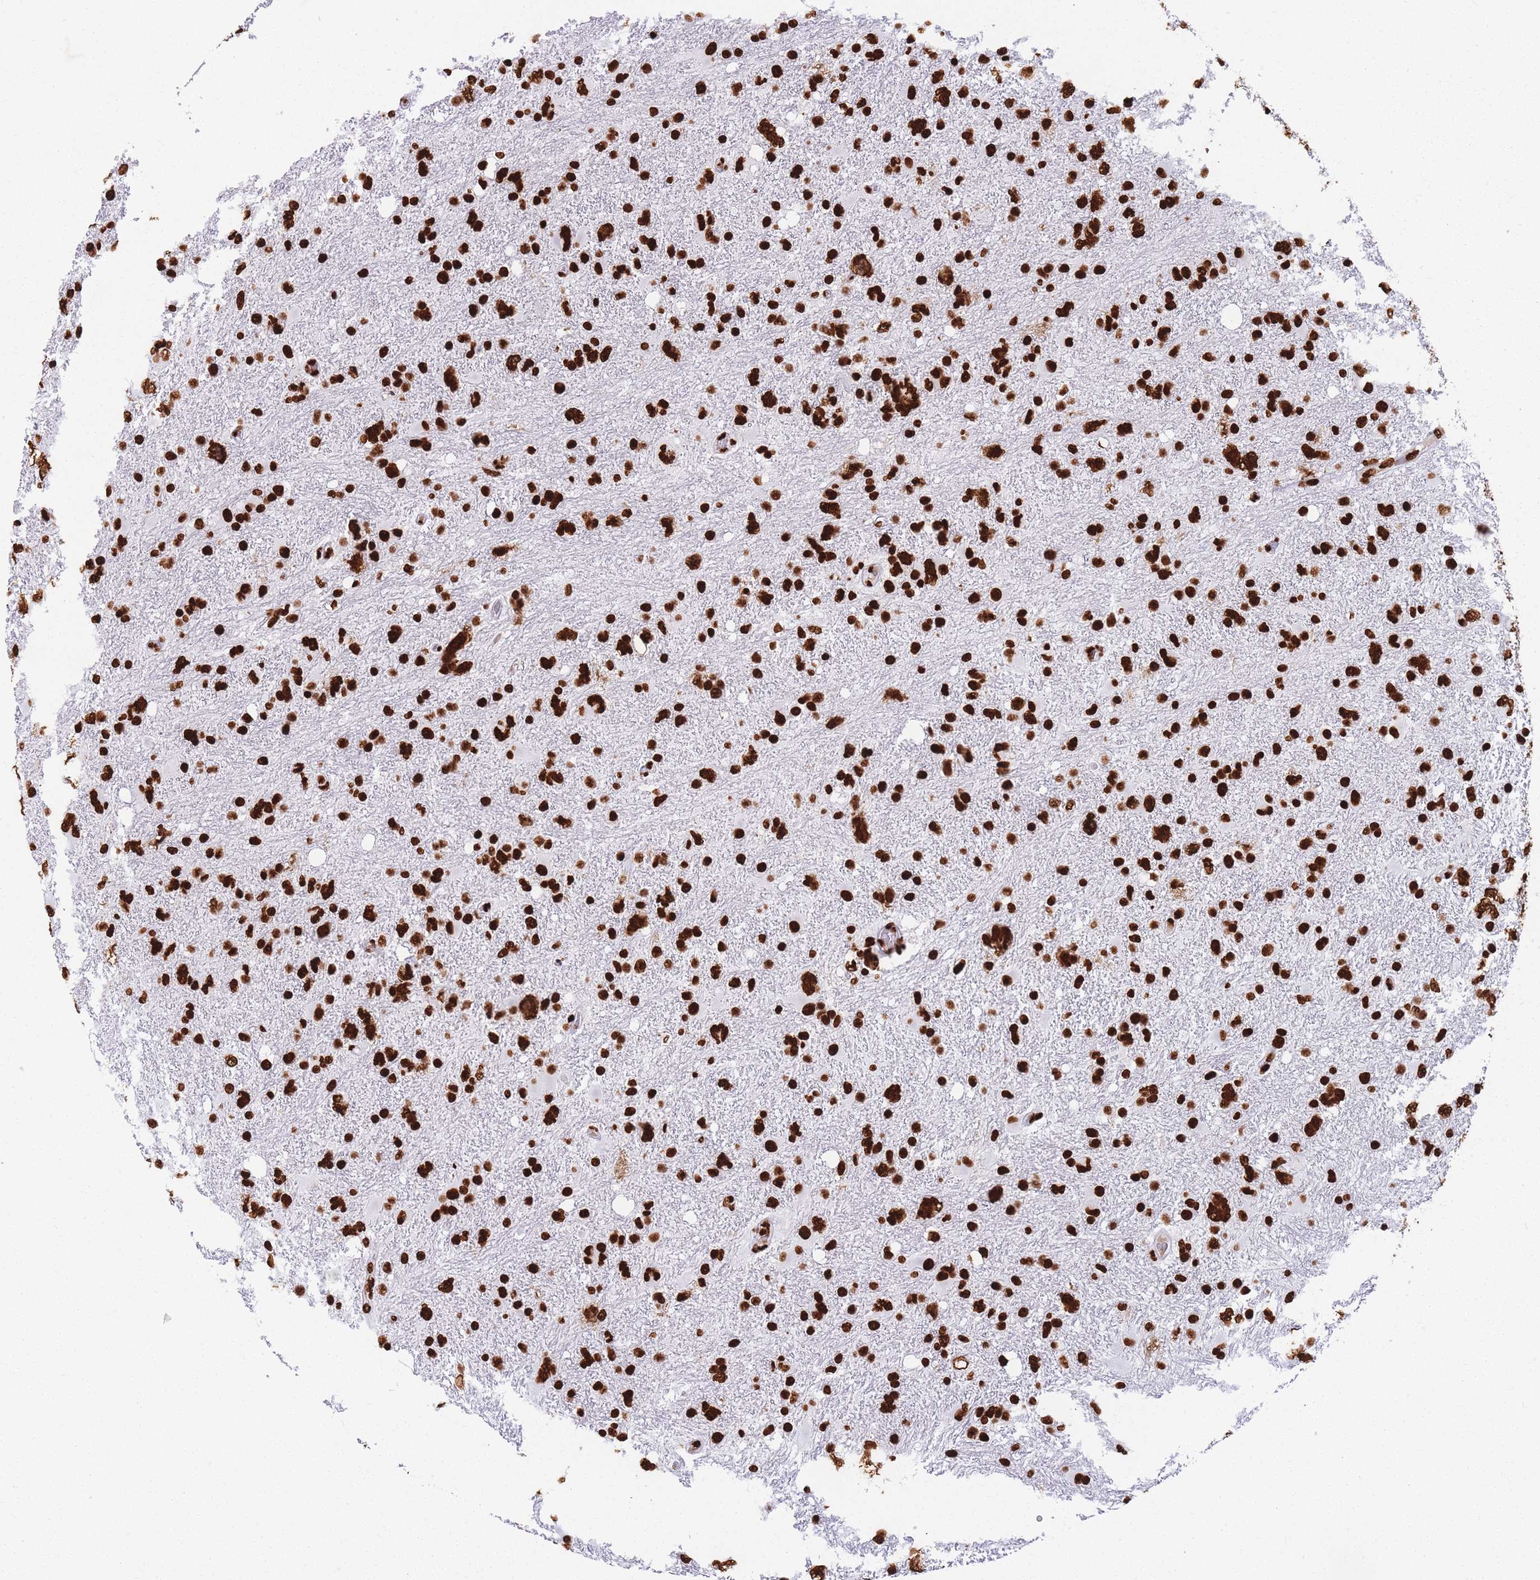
{"staining": {"intensity": "strong", "quantity": ">75%", "location": "nuclear"}, "tissue": "glioma", "cell_type": "Tumor cells", "image_type": "cancer", "snomed": [{"axis": "morphology", "description": "Glioma, malignant, High grade"}, {"axis": "topography", "description": "Brain"}], "caption": "Approximately >75% of tumor cells in human glioma display strong nuclear protein staining as visualized by brown immunohistochemical staining.", "gene": "HNRNPUL1", "patient": {"sex": "male", "age": 61}}